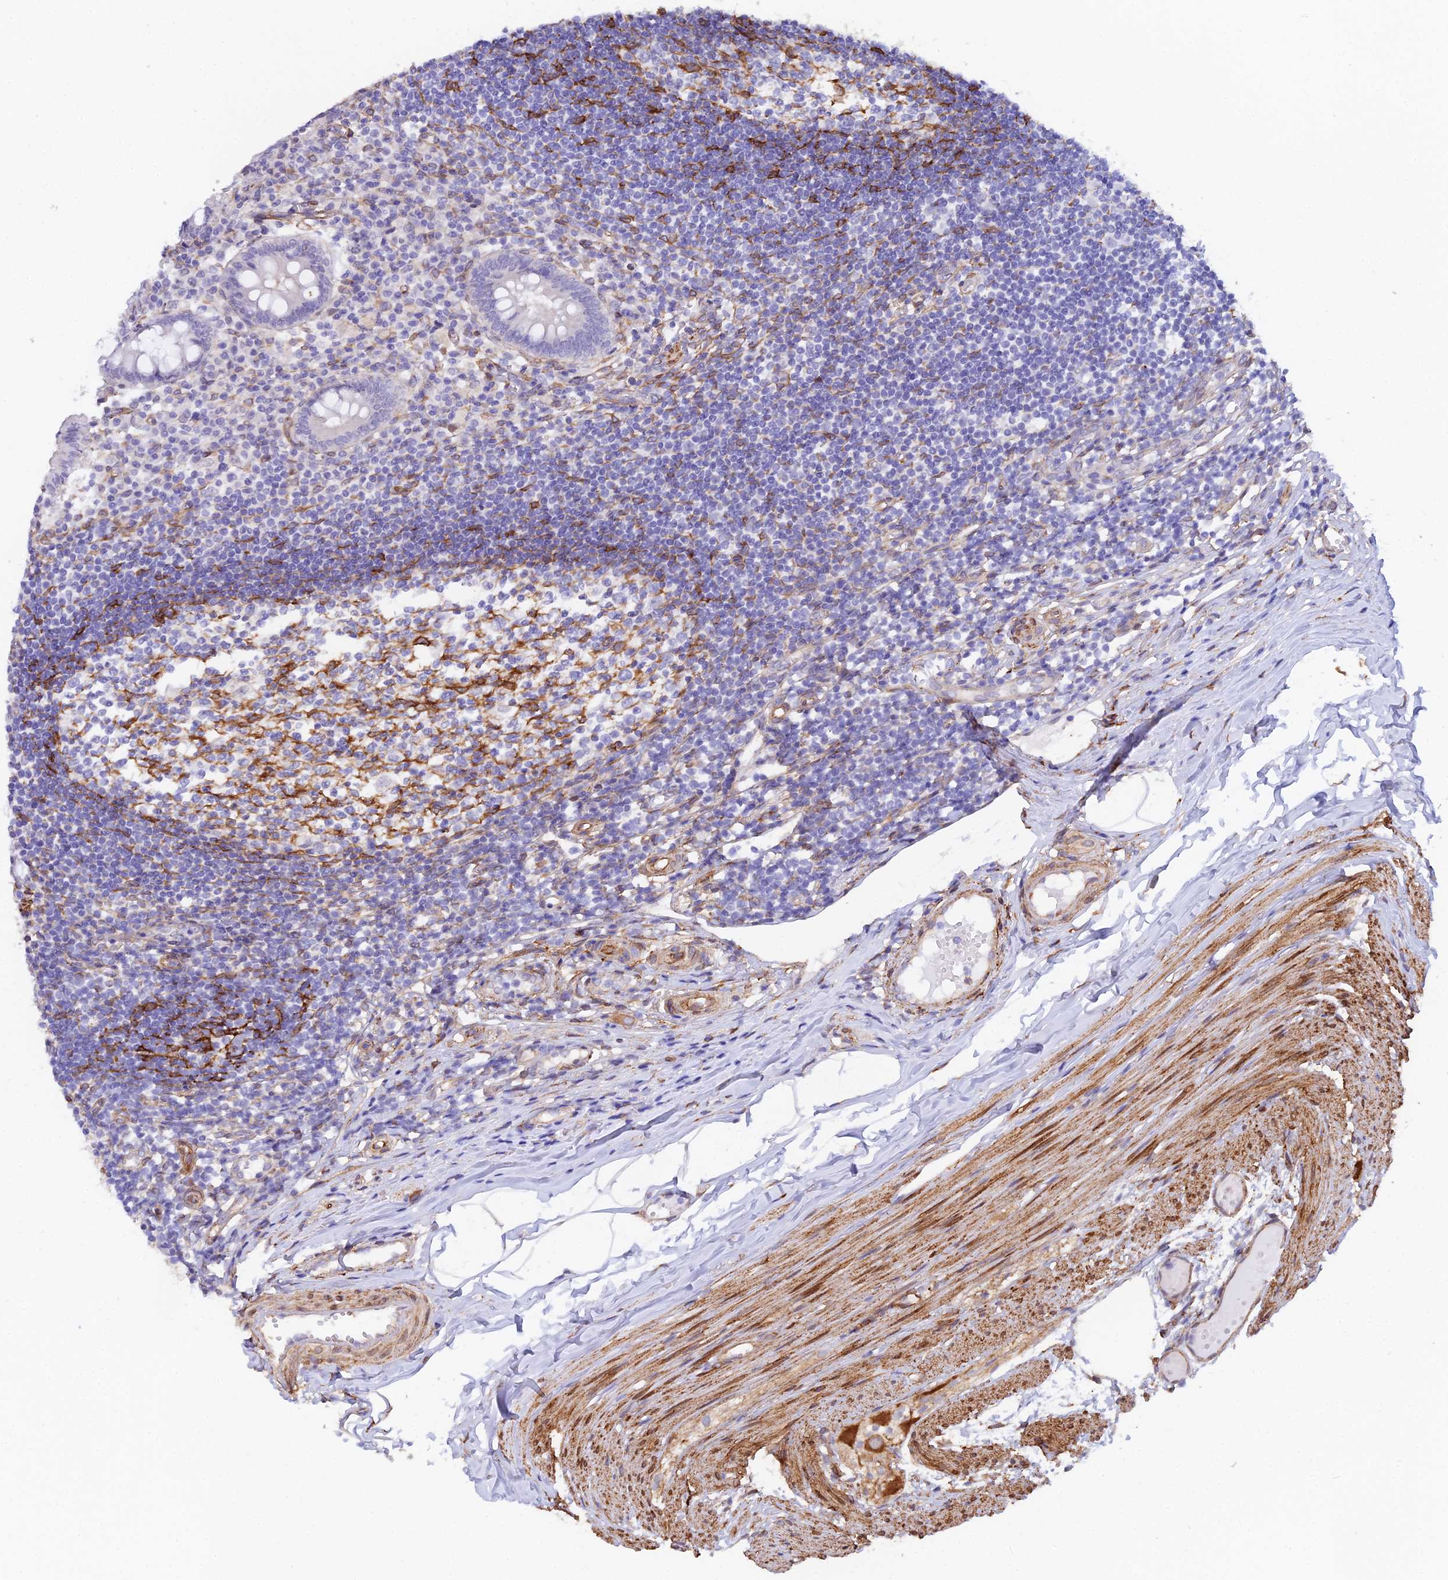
{"staining": {"intensity": "negative", "quantity": "none", "location": "none"}, "tissue": "appendix", "cell_type": "Glandular cells", "image_type": "normal", "snomed": [{"axis": "morphology", "description": "Normal tissue, NOS"}, {"axis": "topography", "description": "Appendix"}], "caption": "Human appendix stained for a protein using IHC shows no expression in glandular cells.", "gene": "MXRA7", "patient": {"sex": "female", "age": 17}}